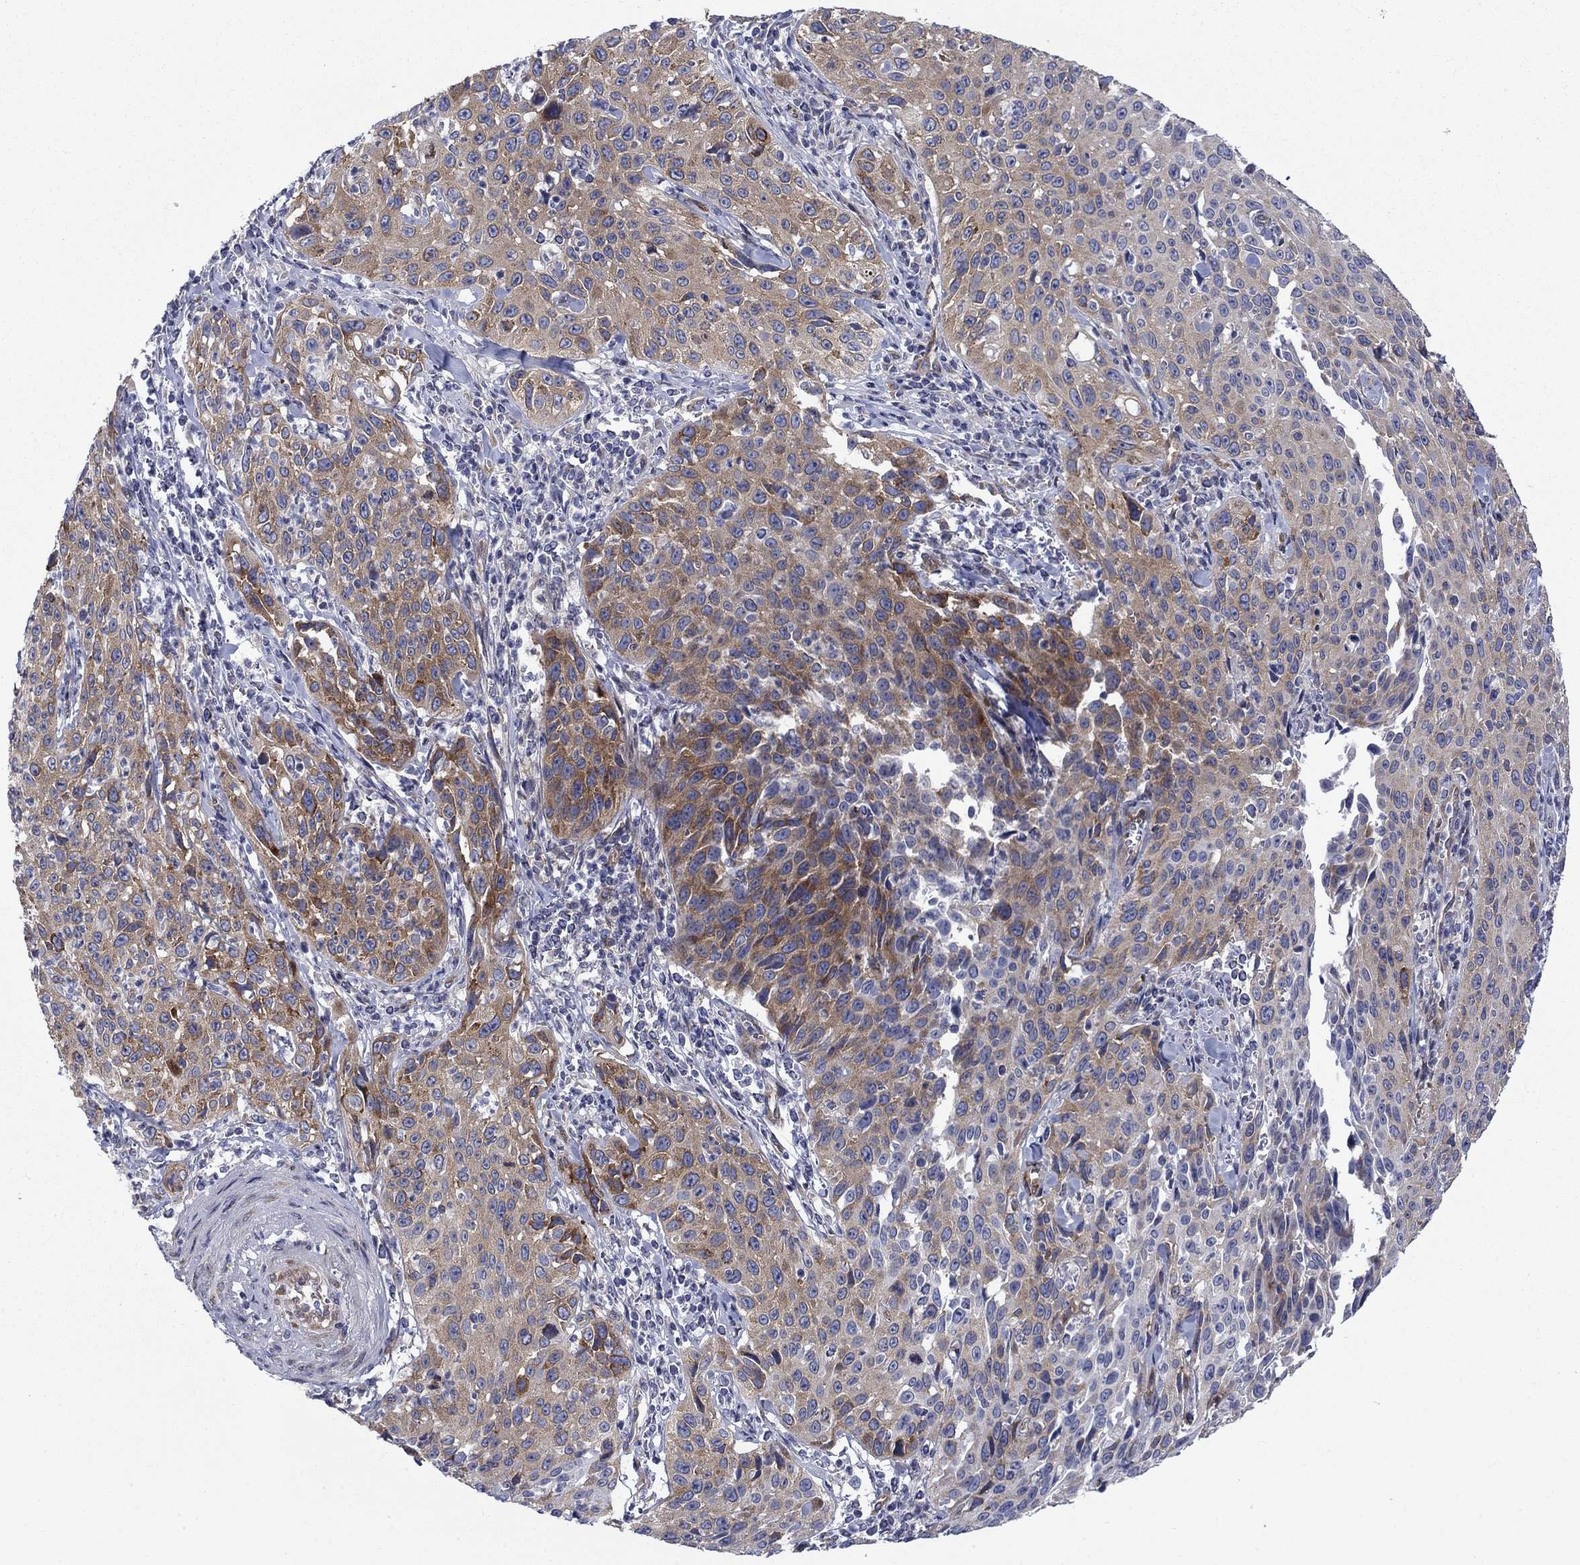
{"staining": {"intensity": "moderate", "quantity": "25%-75%", "location": "cytoplasmic/membranous"}, "tissue": "cervical cancer", "cell_type": "Tumor cells", "image_type": "cancer", "snomed": [{"axis": "morphology", "description": "Squamous cell carcinoma, NOS"}, {"axis": "topography", "description": "Cervix"}], "caption": "Immunohistochemistry (IHC) of cervical squamous cell carcinoma demonstrates medium levels of moderate cytoplasmic/membranous expression in approximately 25%-75% of tumor cells. Immunohistochemistry stains the protein of interest in brown and the nuclei are stained blue.", "gene": "FXR1", "patient": {"sex": "female", "age": 26}}